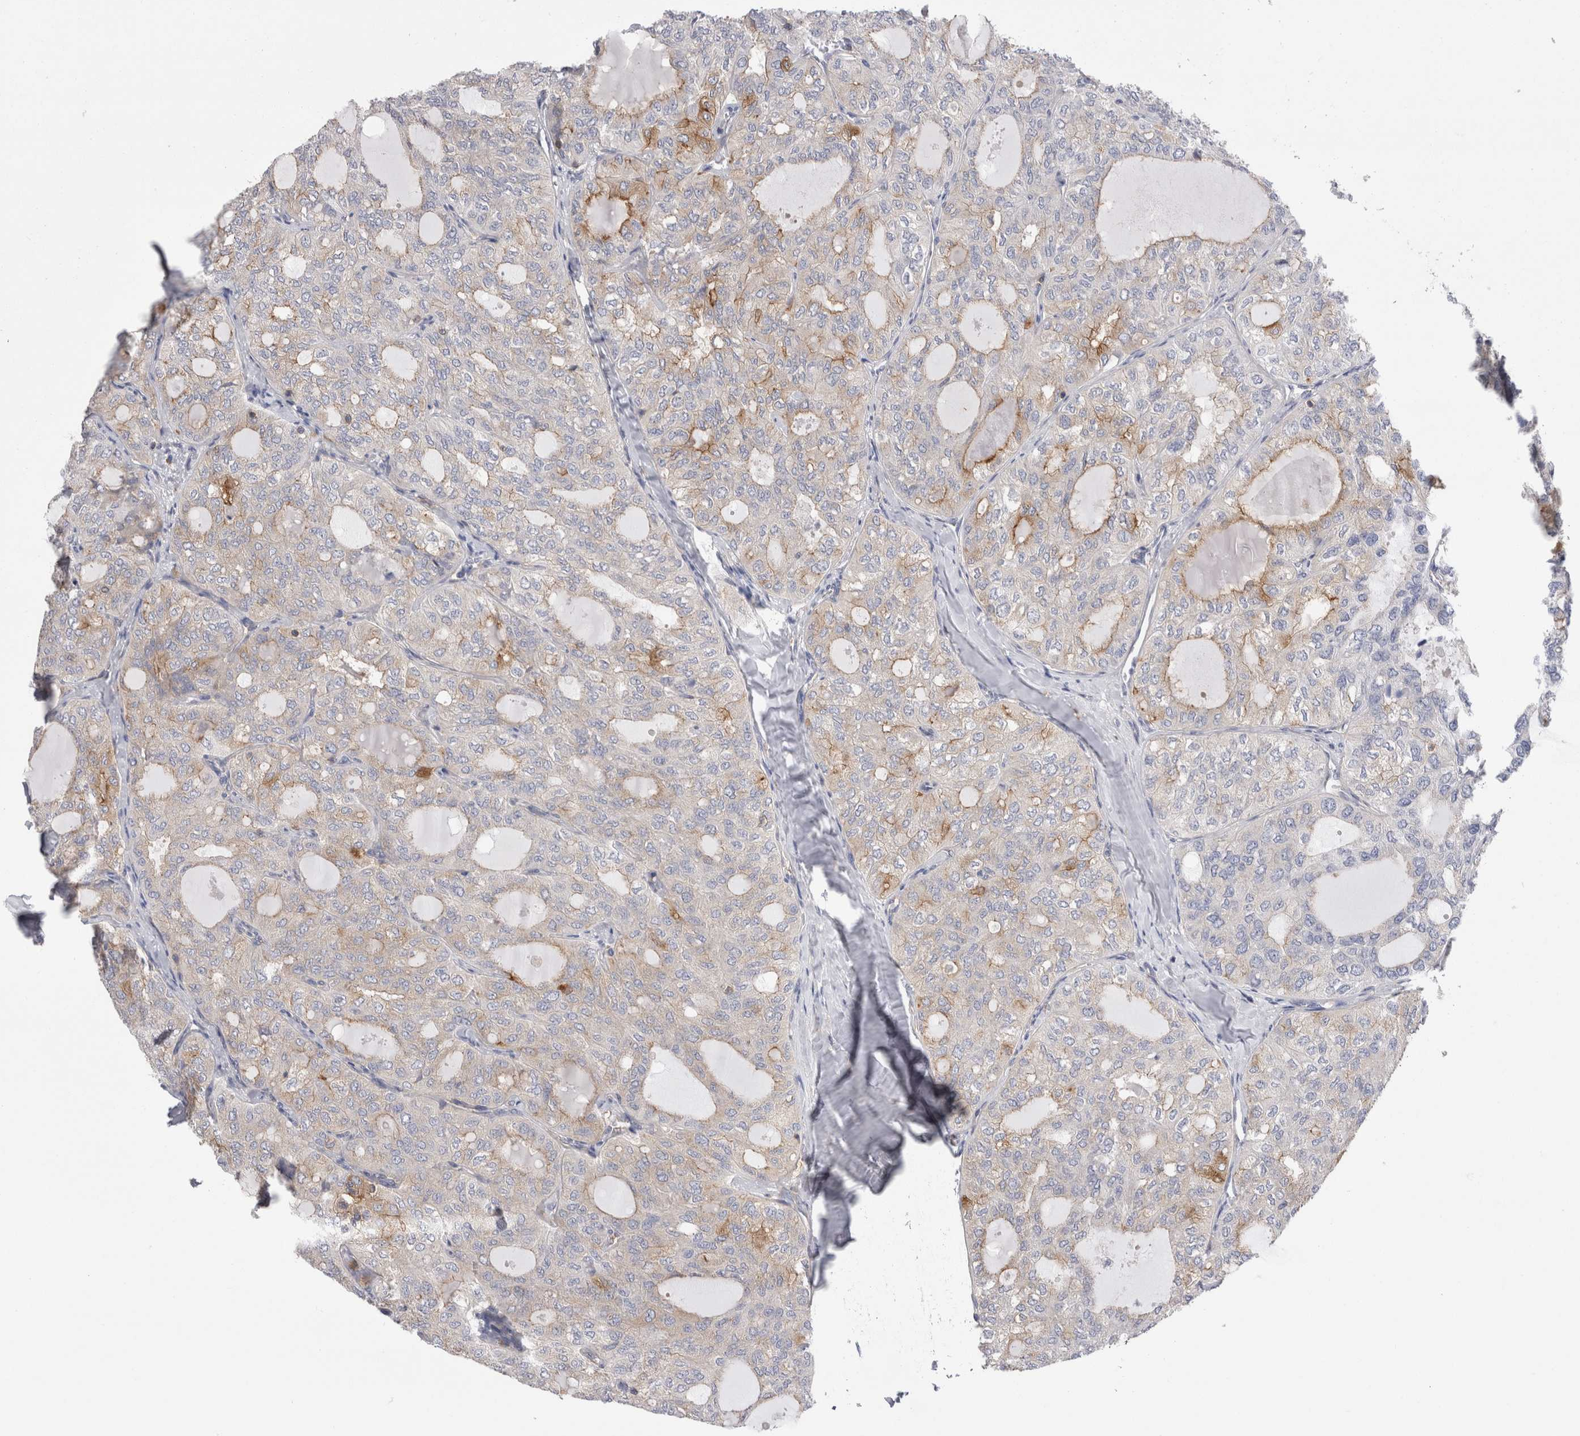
{"staining": {"intensity": "moderate", "quantity": "<25%", "location": "cytoplasmic/membranous"}, "tissue": "thyroid cancer", "cell_type": "Tumor cells", "image_type": "cancer", "snomed": [{"axis": "morphology", "description": "Follicular adenoma carcinoma, NOS"}, {"axis": "topography", "description": "Thyroid gland"}], "caption": "Moderate cytoplasmic/membranous positivity for a protein is seen in about <25% of tumor cells of thyroid cancer (follicular adenoma carcinoma) using immunohistochemistry.", "gene": "RAB11FIP1", "patient": {"sex": "male", "age": 75}}